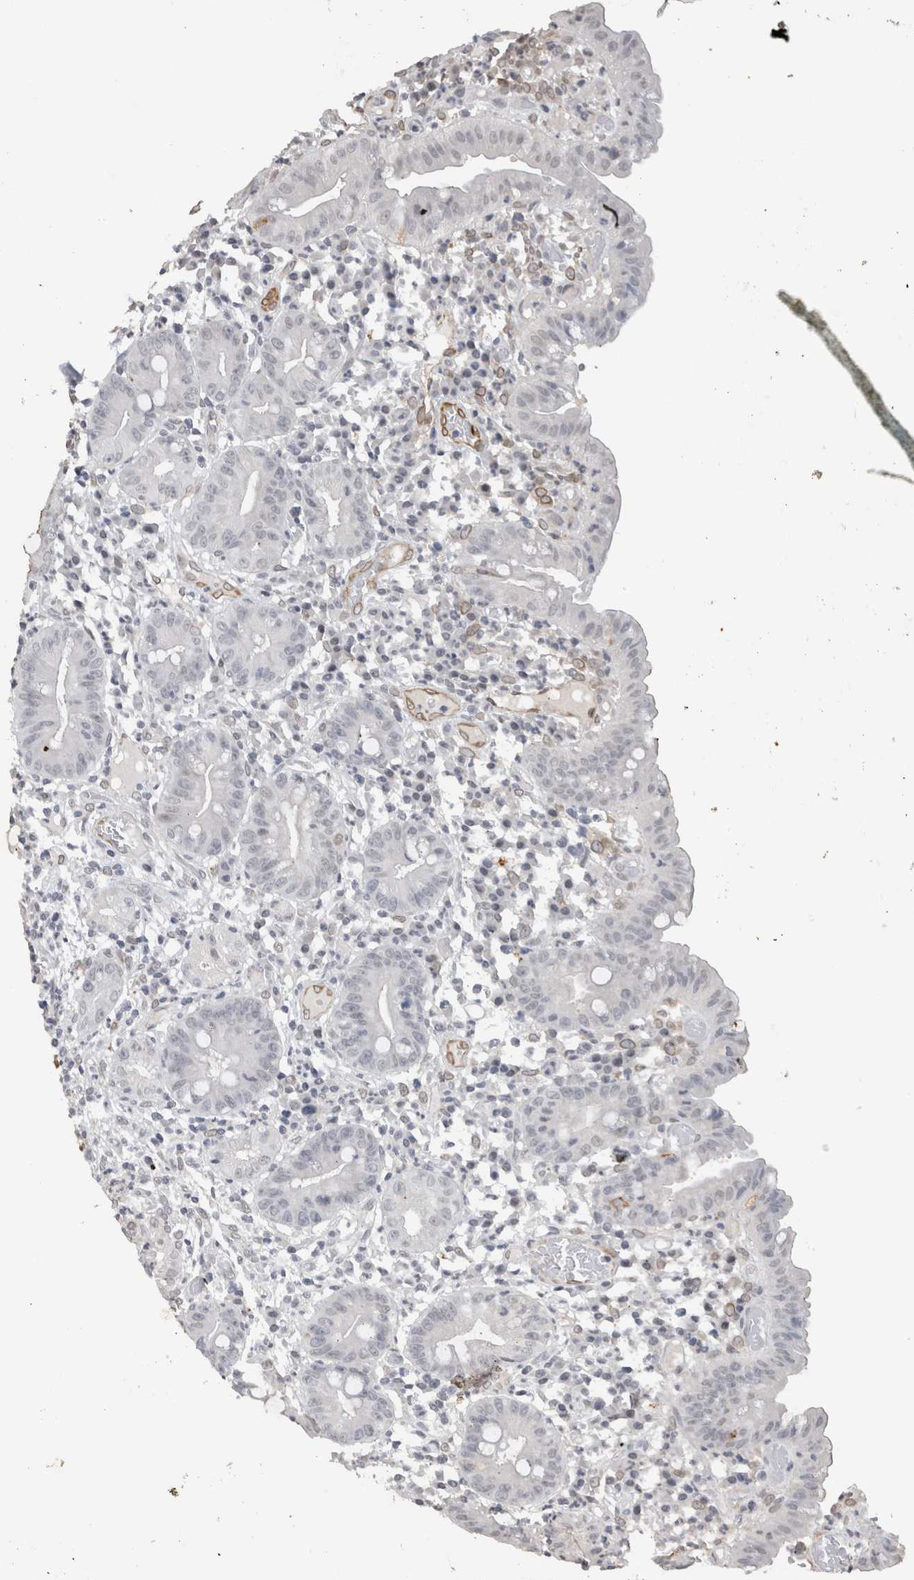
{"staining": {"intensity": "moderate", "quantity": "<25%", "location": "cytoplasmic/membranous"}, "tissue": "duodenum", "cell_type": "Glandular cells", "image_type": "normal", "snomed": [{"axis": "morphology", "description": "Normal tissue, NOS"}, {"axis": "topography", "description": "Duodenum"}], "caption": "IHC image of benign human duodenum stained for a protein (brown), which exhibits low levels of moderate cytoplasmic/membranous expression in approximately <25% of glandular cells.", "gene": "PRXL2A", "patient": {"sex": "male", "age": 50}}